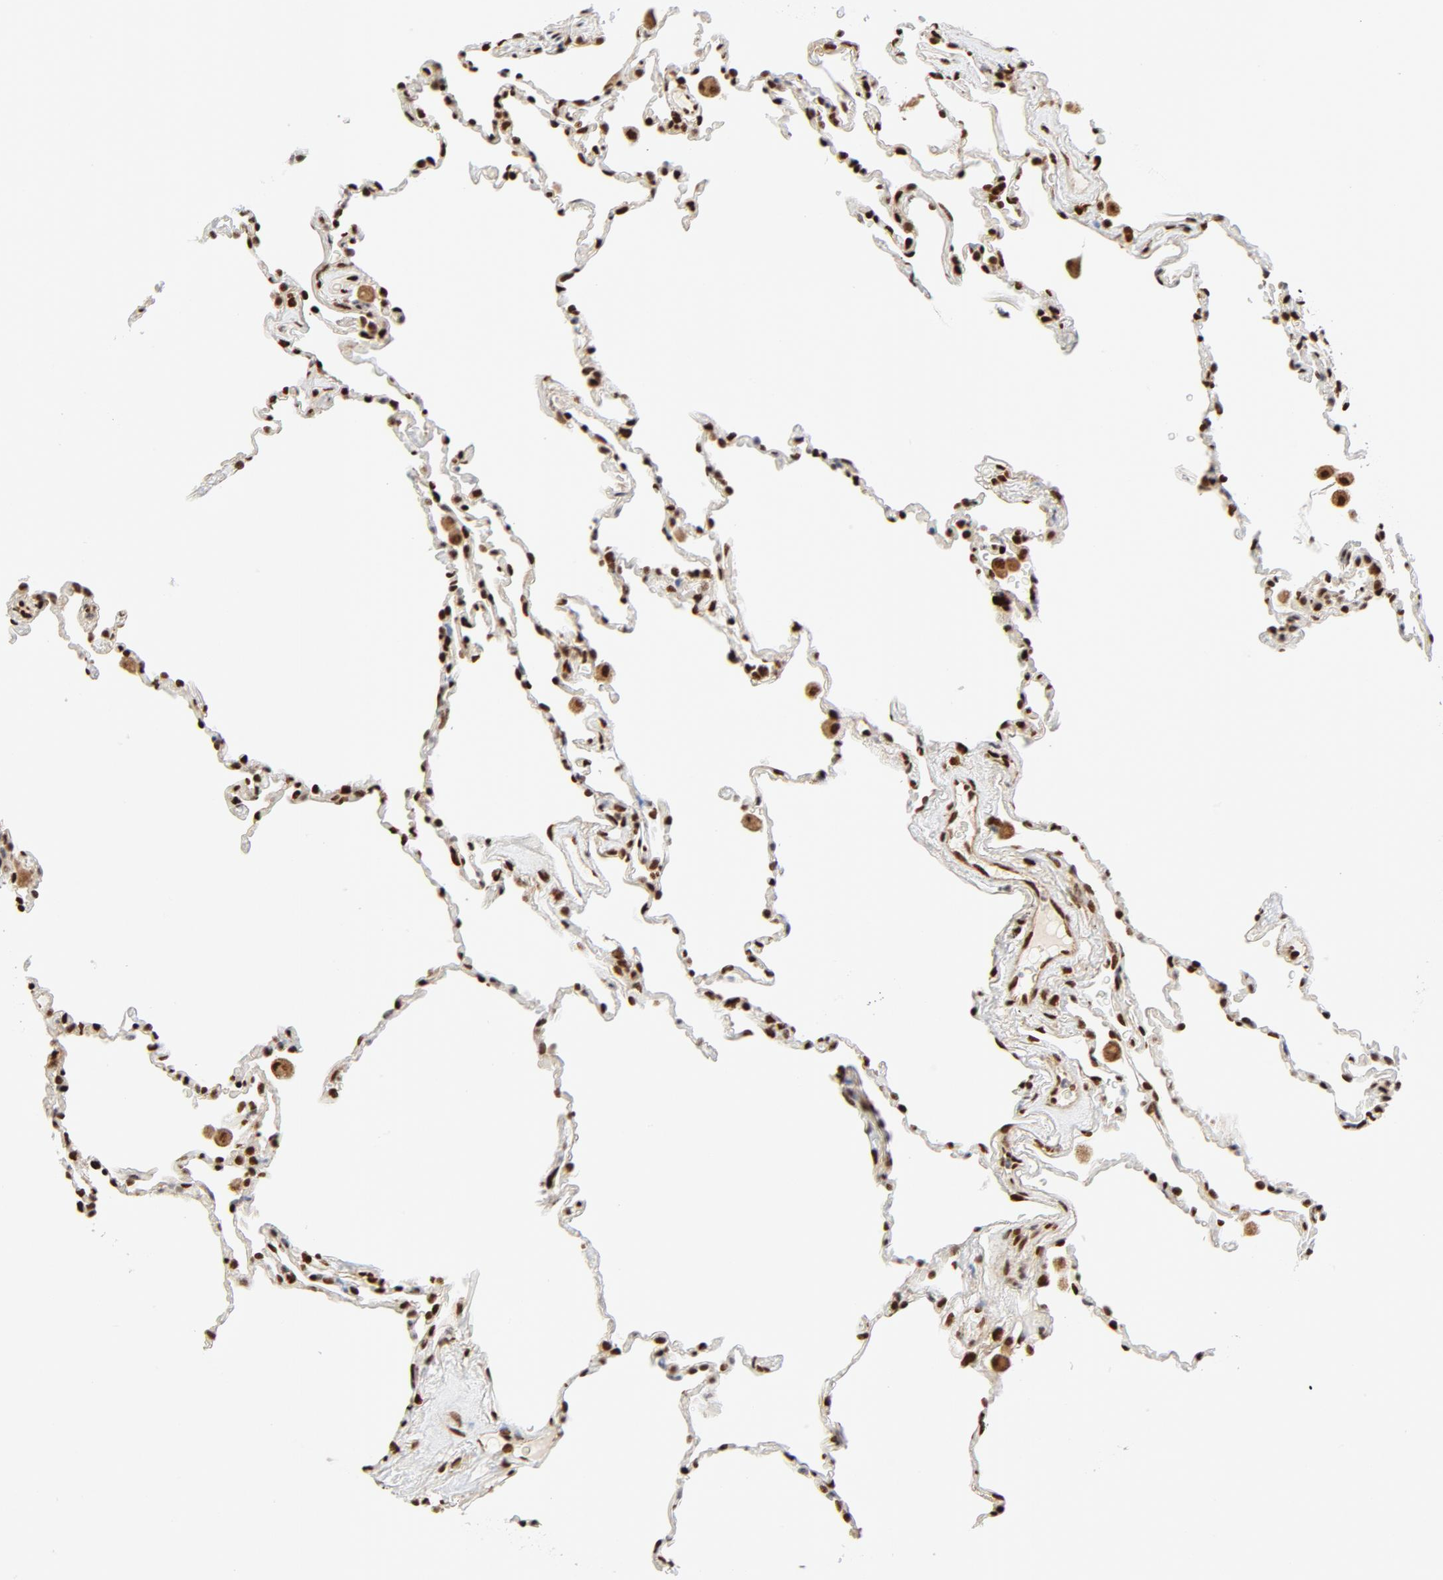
{"staining": {"intensity": "strong", "quantity": ">75%", "location": "nuclear"}, "tissue": "lung", "cell_type": "Alveolar cells", "image_type": "normal", "snomed": [{"axis": "morphology", "description": "Normal tissue, NOS"}, {"axis": "morphology", "description": "Soft tissue tumor metastatic"}, {"axis": "topography", "description": "Lung"}], "caption": "A high amount of strong nuclear expression is present in about >75% of alveolar cells in benign lung. The staining was performed using DAB, with brown indicating positive protein expression. Nuclei are stained blue with hematoxylin.", "gene": "MEF2A", "patient": {"sex": "male", "age": 59}}